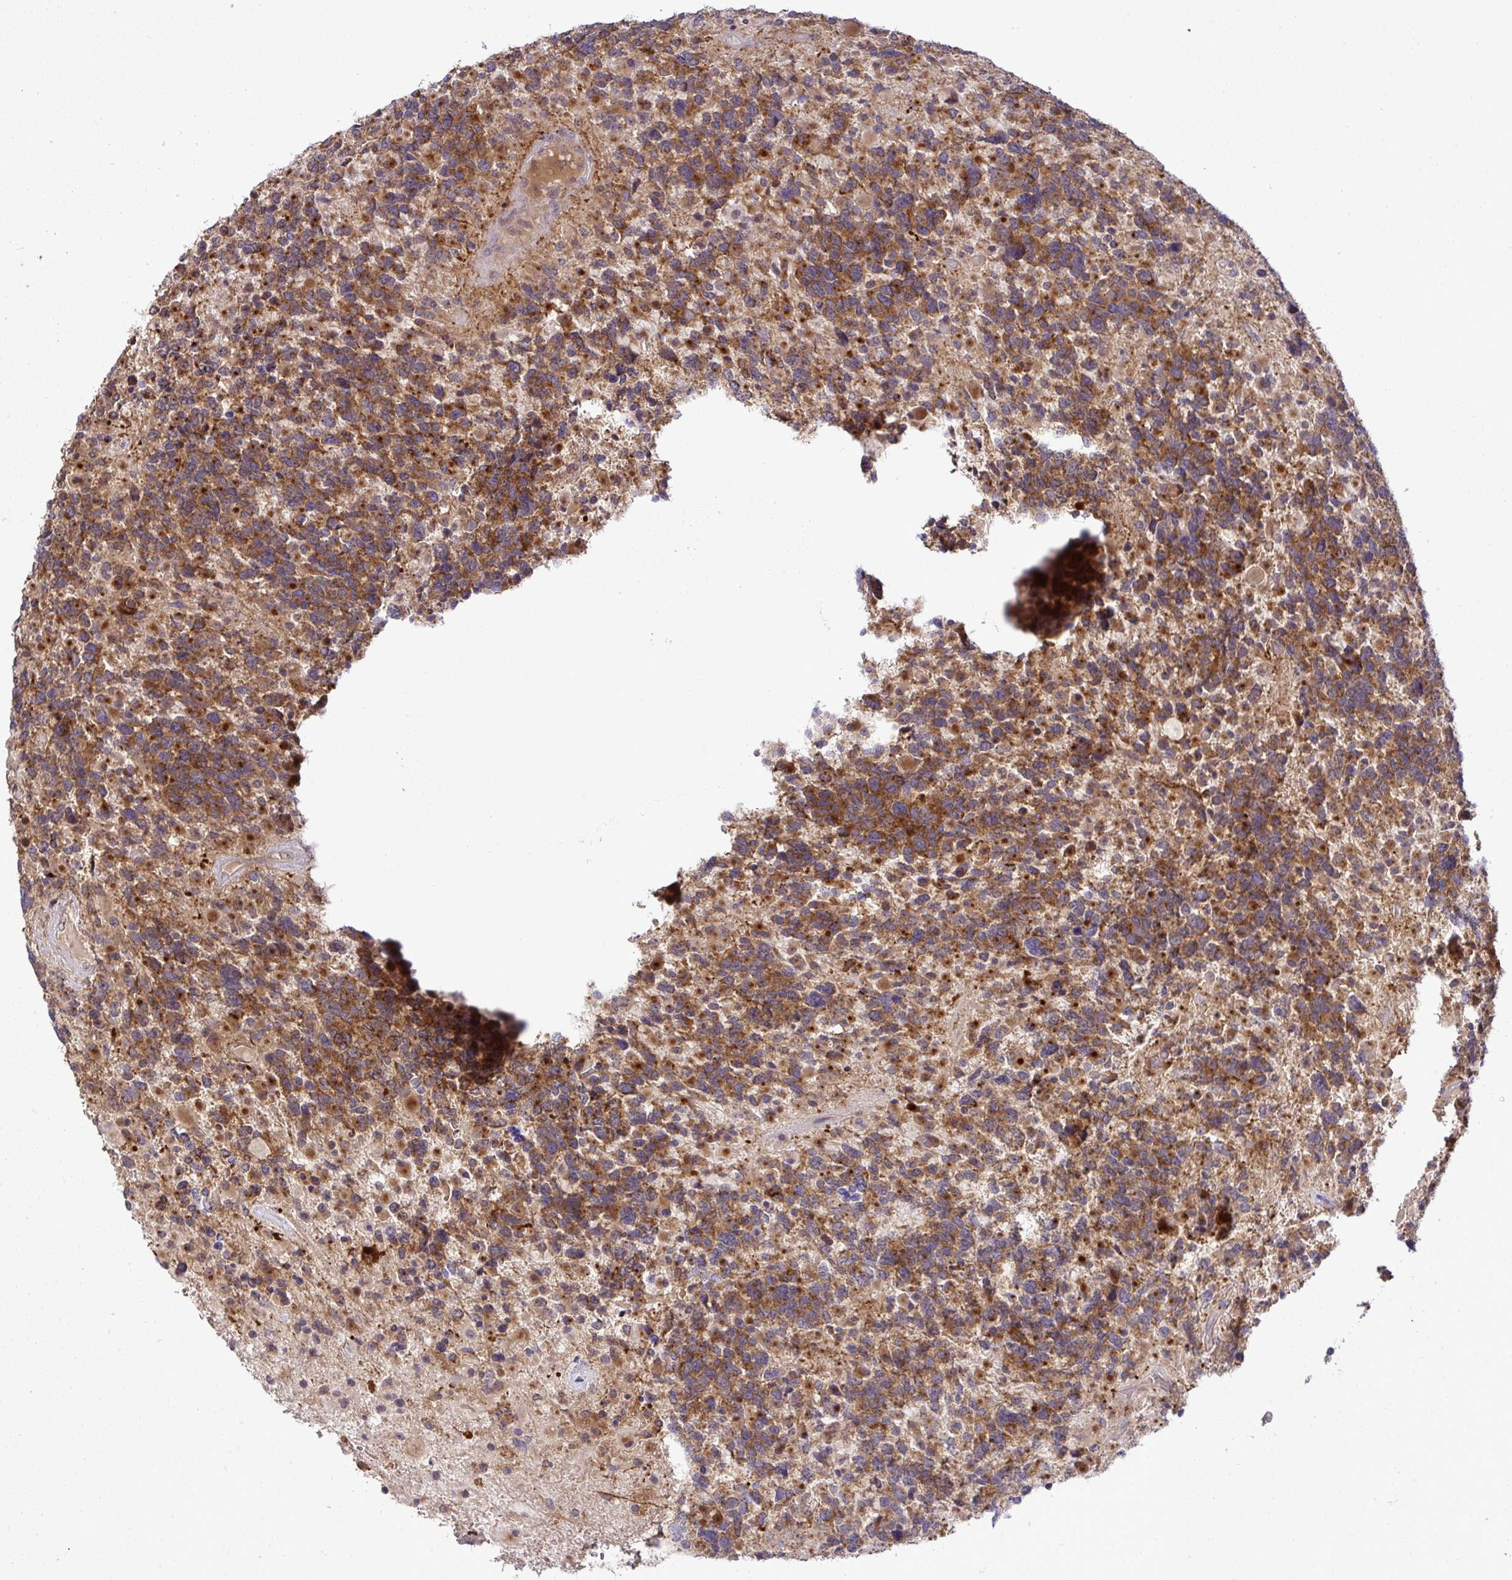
{"staining": {"intensity": "moderate", "quantity": ">75%", "location": "cytoplasmic/membranous"}, "tissue": "glioma", "cell_type": "Tumor cells", "image_type": "cancer", "snomed": [{"axis": "morphology", "description": "Glioma, malignant, High grade"}, {"axis": "topography", "description": "Brain"}], "caption": "This photomicrograph exhibits immunohistochemistry (IHC) staining of human glioma, with medium moderate cytoplasmic/membranous expression in about >75% of tumor cells.", "gene": "SLC9A6", "patient": {"sex": "female", "age": 40}}